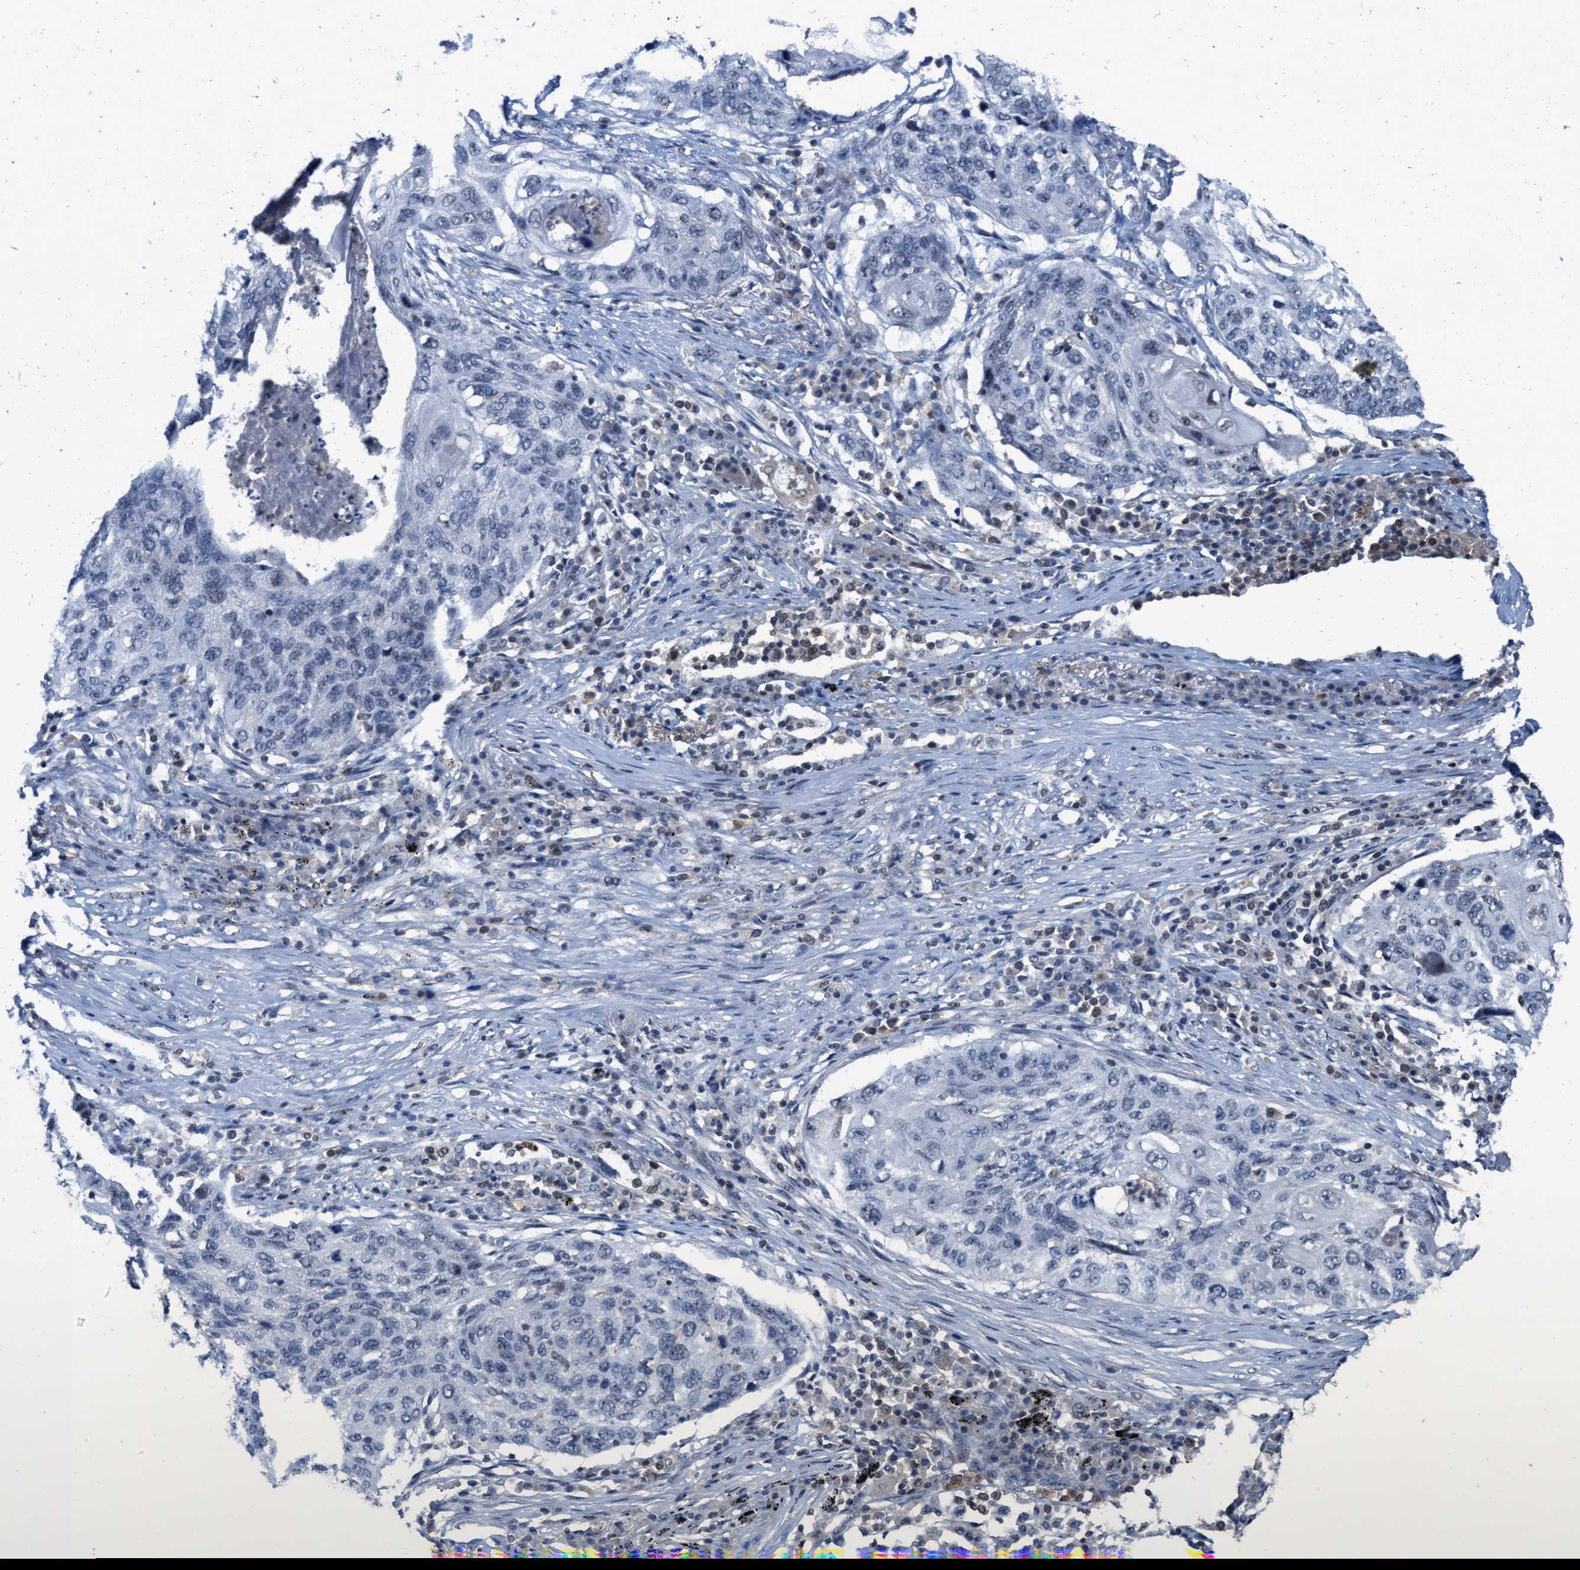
{"staining": {"intensity": "negative", "quantity": "none", "location": "none"}, "tissue": "lung cancer", "cell_type": "Tumor cells", "image_type": "cancer", "snomed": [{"axis": "morphology", "description": "Squamous cell carcinoma, NOS"}, {"axis": "topography", "description": "Lung"}], "caption": "DAB (3,3'-diaminobenzidine) immunohistochemical staining of human squamous cell carcinoma (lung) reveals no significant expression in tumor cells. (Brightfield microscopy of DAB immunohistochemistry at high magnification).", "gene": "FGD3", "patient": {"sex": "female", "age": 63}}